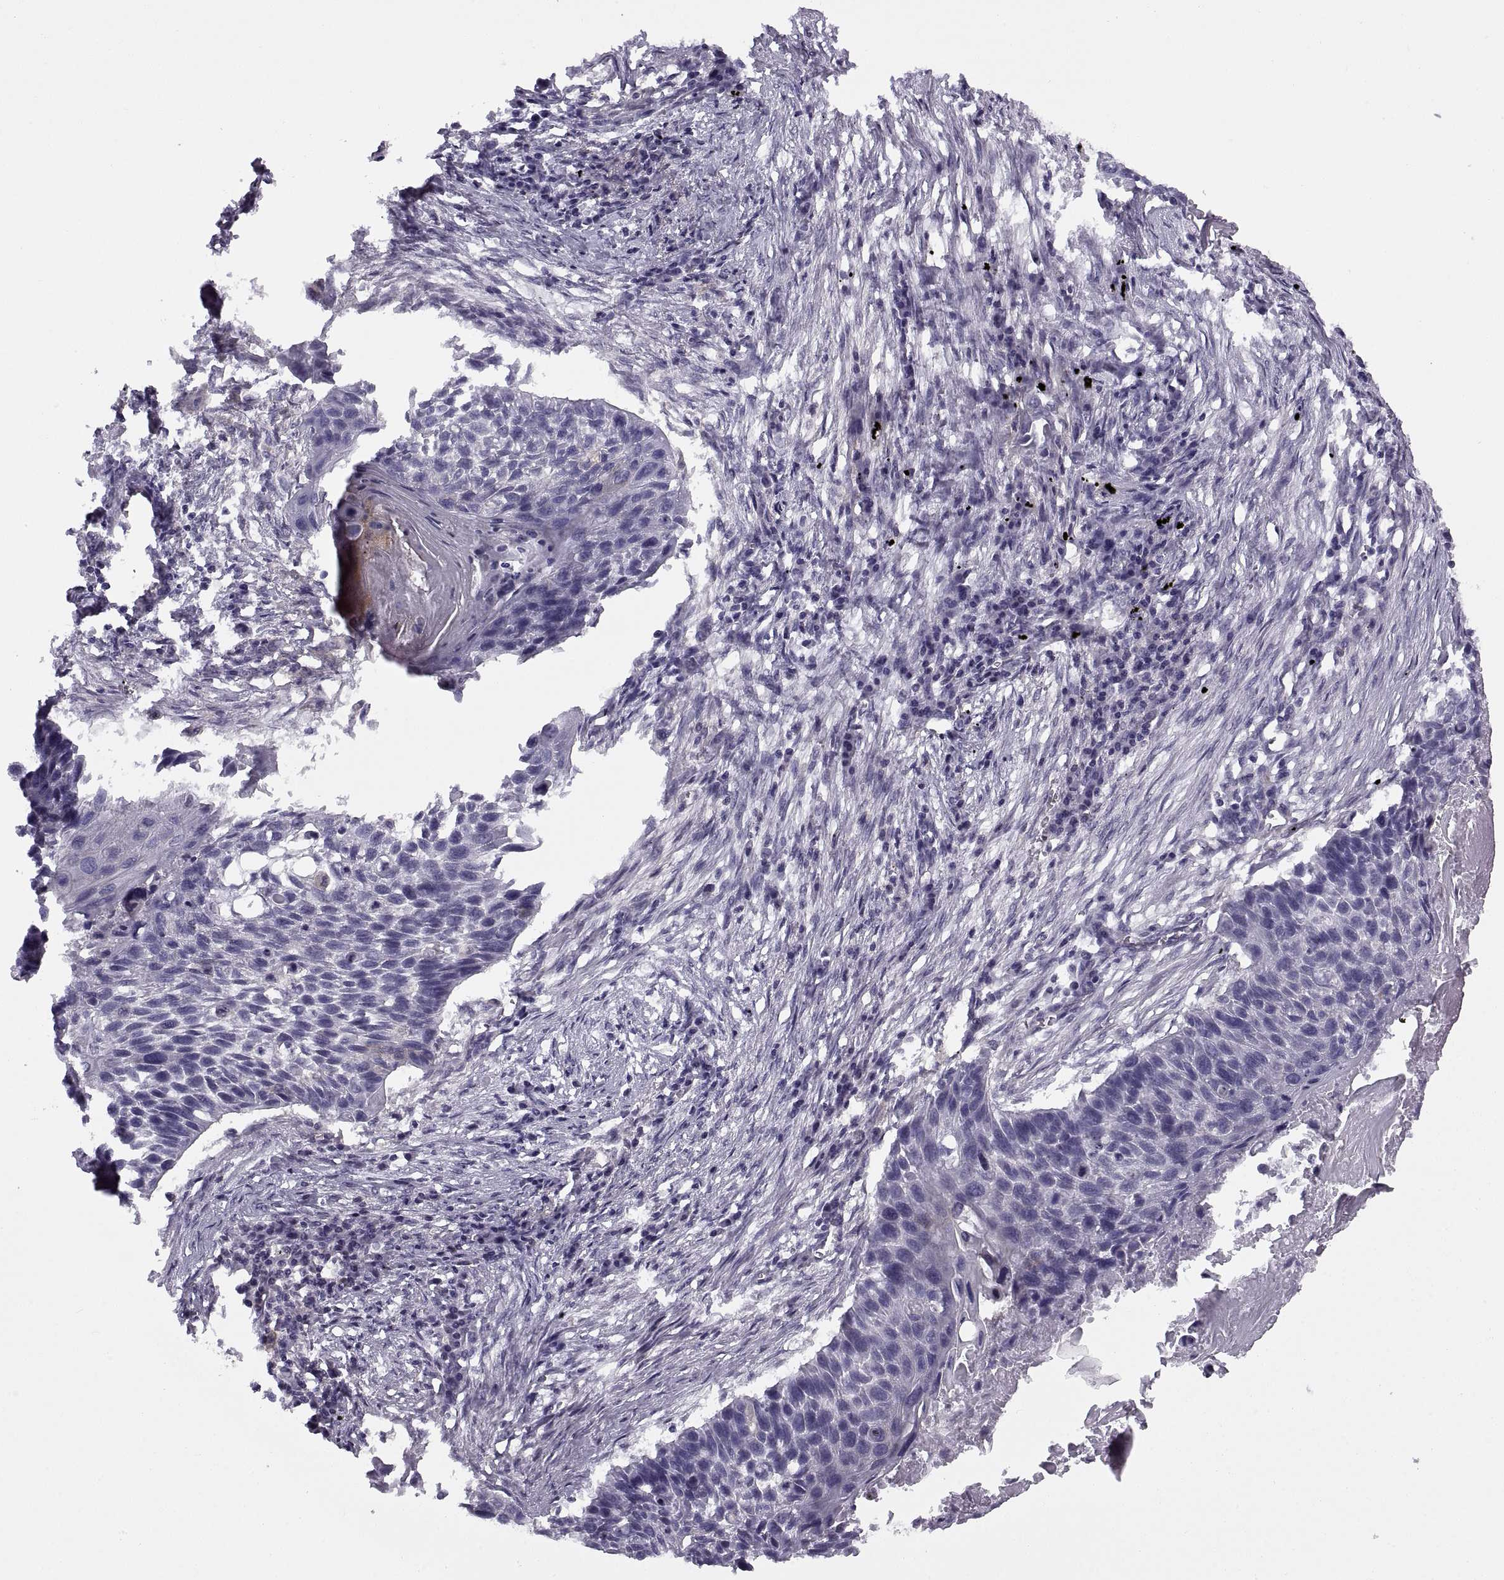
{"staining": {"intensity": "negative", "quantity": "none", "location": "none"}, "tissue": "lung cancer", "cell_type": "Tumor cells", "image_type": "cancer", "snomed": [{"axis": "morphology", "description": "Squamous cell carcinoma, NOS"}, {"axis": "topography", "description": "Lung"}], "caption": "Histopathology image shows no significant protein expression in tumor cells of squamous cell carcinoma (lung). (IHC, brightfield microscopy, high magnification).", "gene": "RALB", "patient": {"sex": "male", "age": 78}}